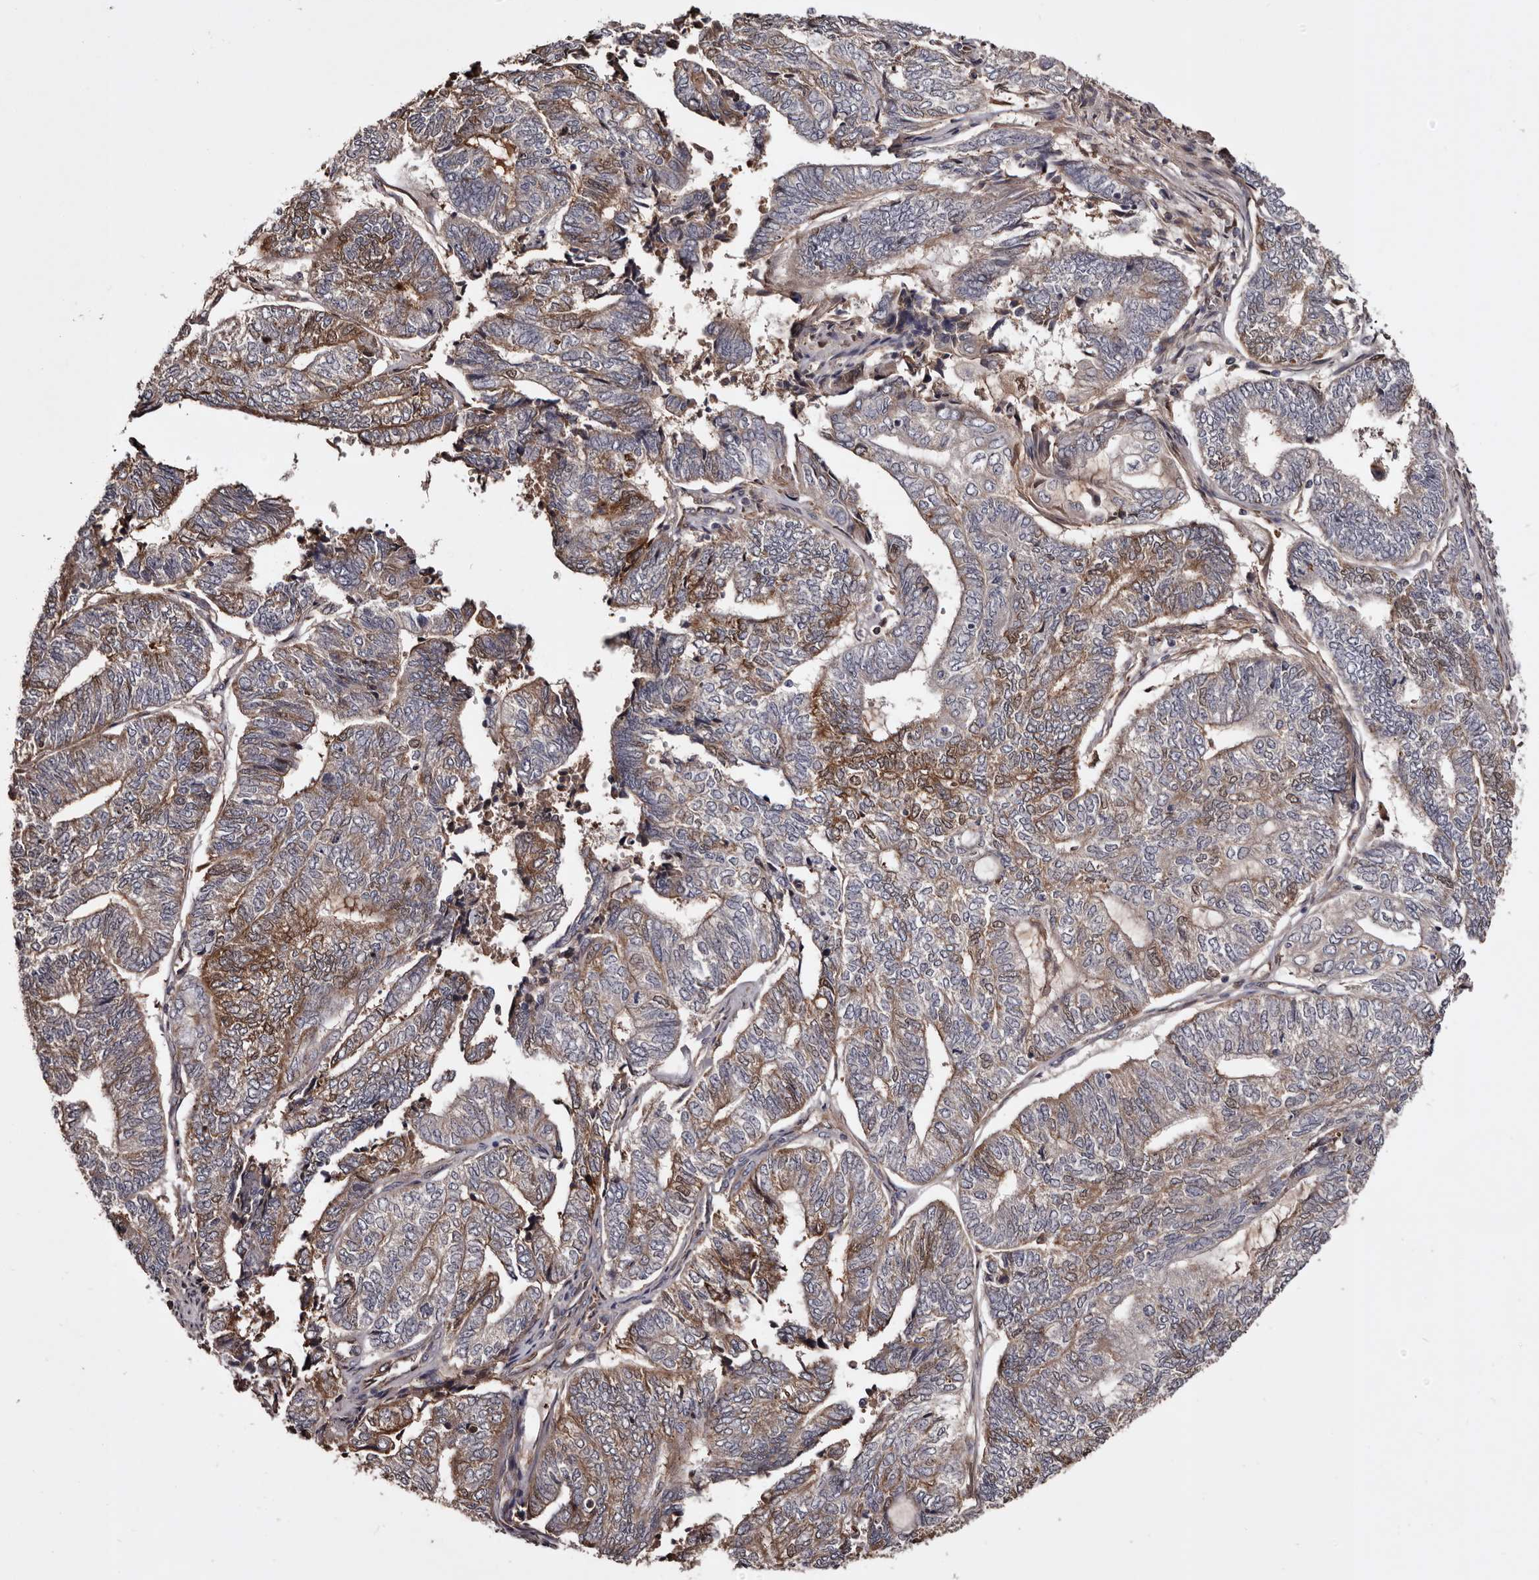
{"staining": {"intensity": "moderate", "quantity": "25%-75%", "location": "cytoplasmic/membranous"}, "tissue": "endometrial cancer", "cell_type": "Tumor cells", "image_type": "cancer", "snomed": [{"axis": "morphology", "description": "Adenocarcinoma, NOS"}, {"axis": "topography", "description": "Uterus"}, {"axis": "topography", "description": "Endometrium"}], "caption": "Immunohistochemical staining of human endometrial adenocarcinoma shows moderate cytoplasmic/membranous protein staining in about 25%-75% of tumor cells.", "gene": "CYP1B1", "patient": {"sex": "female", "age": 70}}